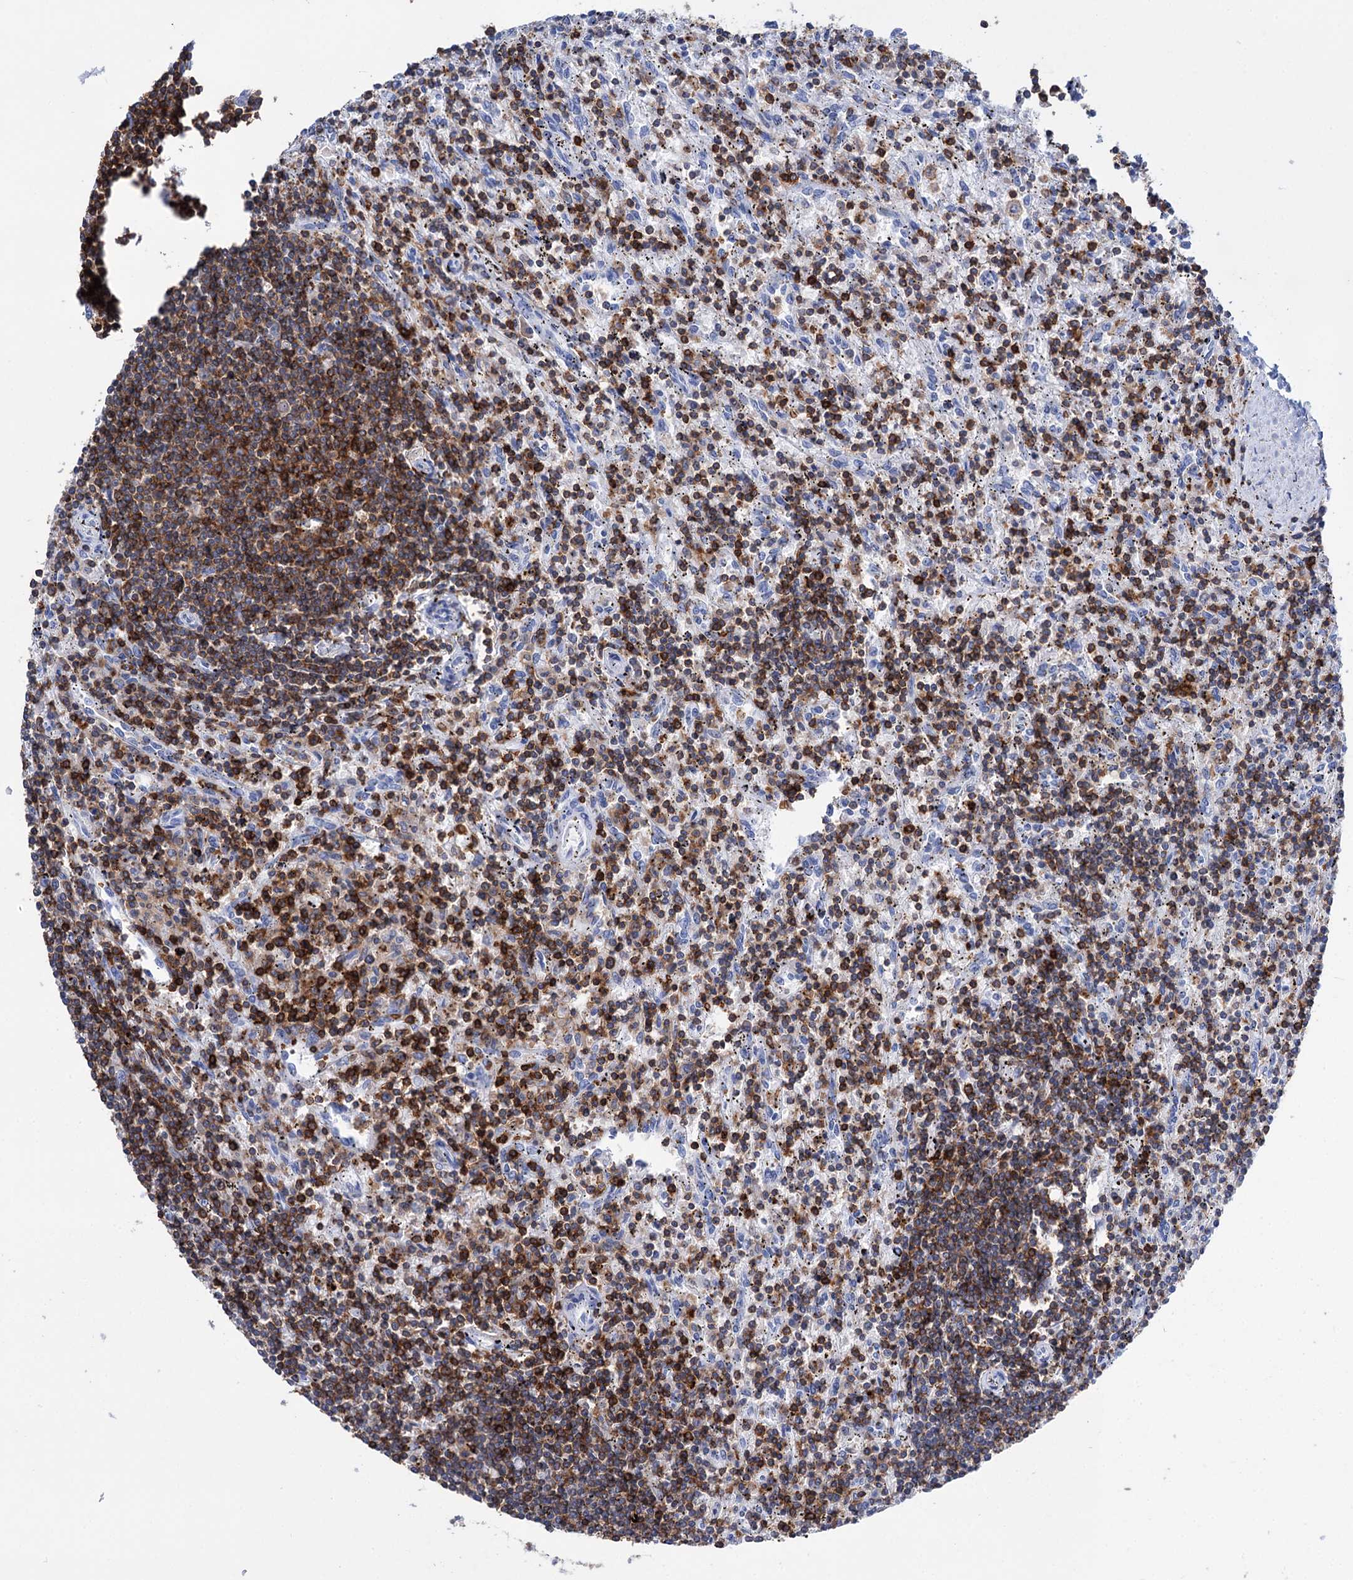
{"staining": {"intensity": "strong", "quantity": ">75%", "location": "cytoplasmic/membranous"}, "tissue": "lymphoma", "cell_type": "Tumor cells", "image_type": "cancer", "snomed": [{"axis": "morphology", "description": "Malignant lymphoma, non-Hodgkin's type, Low grade"}, {"axis": "topography", "description": "Spleen"}], "caption": "Strong cytoplasmic/membranous protein positivity is identified in about >75% of tumor cells in lymphoma.", "gene": "DEF6", "patient": {"sex": "male", "age": 76}}